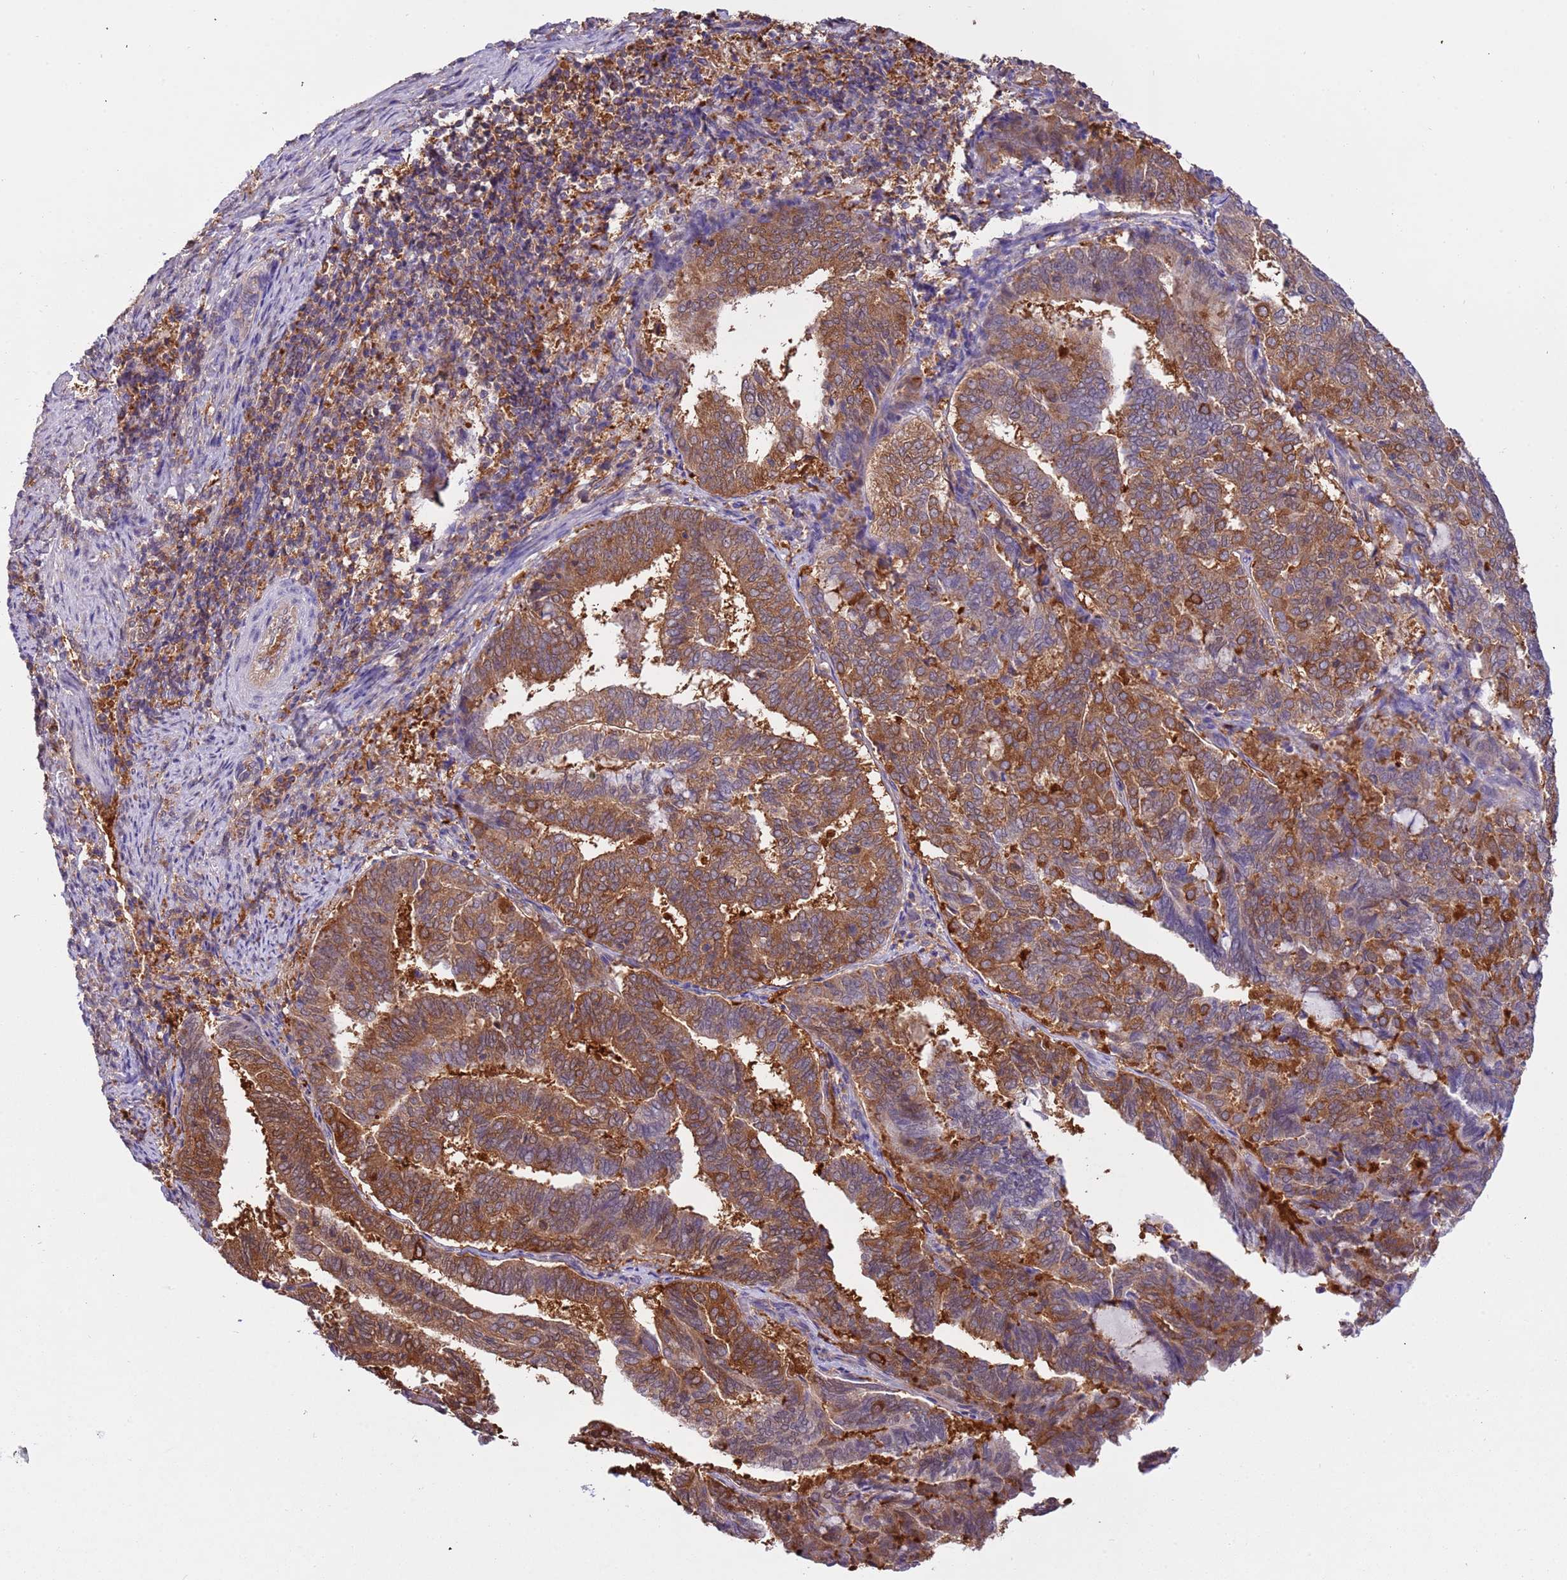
{"staining": {"intensity": "strong", "quantity": ">75%", "location": "cytoplasmic/membranous"}, "tissue": "endometrial cancer", "cell_type": "Tumor cells", "image_type": "cancer", "snomed": [{"axis": "morphology", "description": "Adenocarcinoma, NOS"}, {"axis": "topography", "description": "Endometrium"}], "caption": "Human endometrial cancer (adenocarcinoma) stained with a protein marker exhibits strong staining in tumor cells.", "gene": "STIP1", "patient": {"sex": "female", "age": 80}}